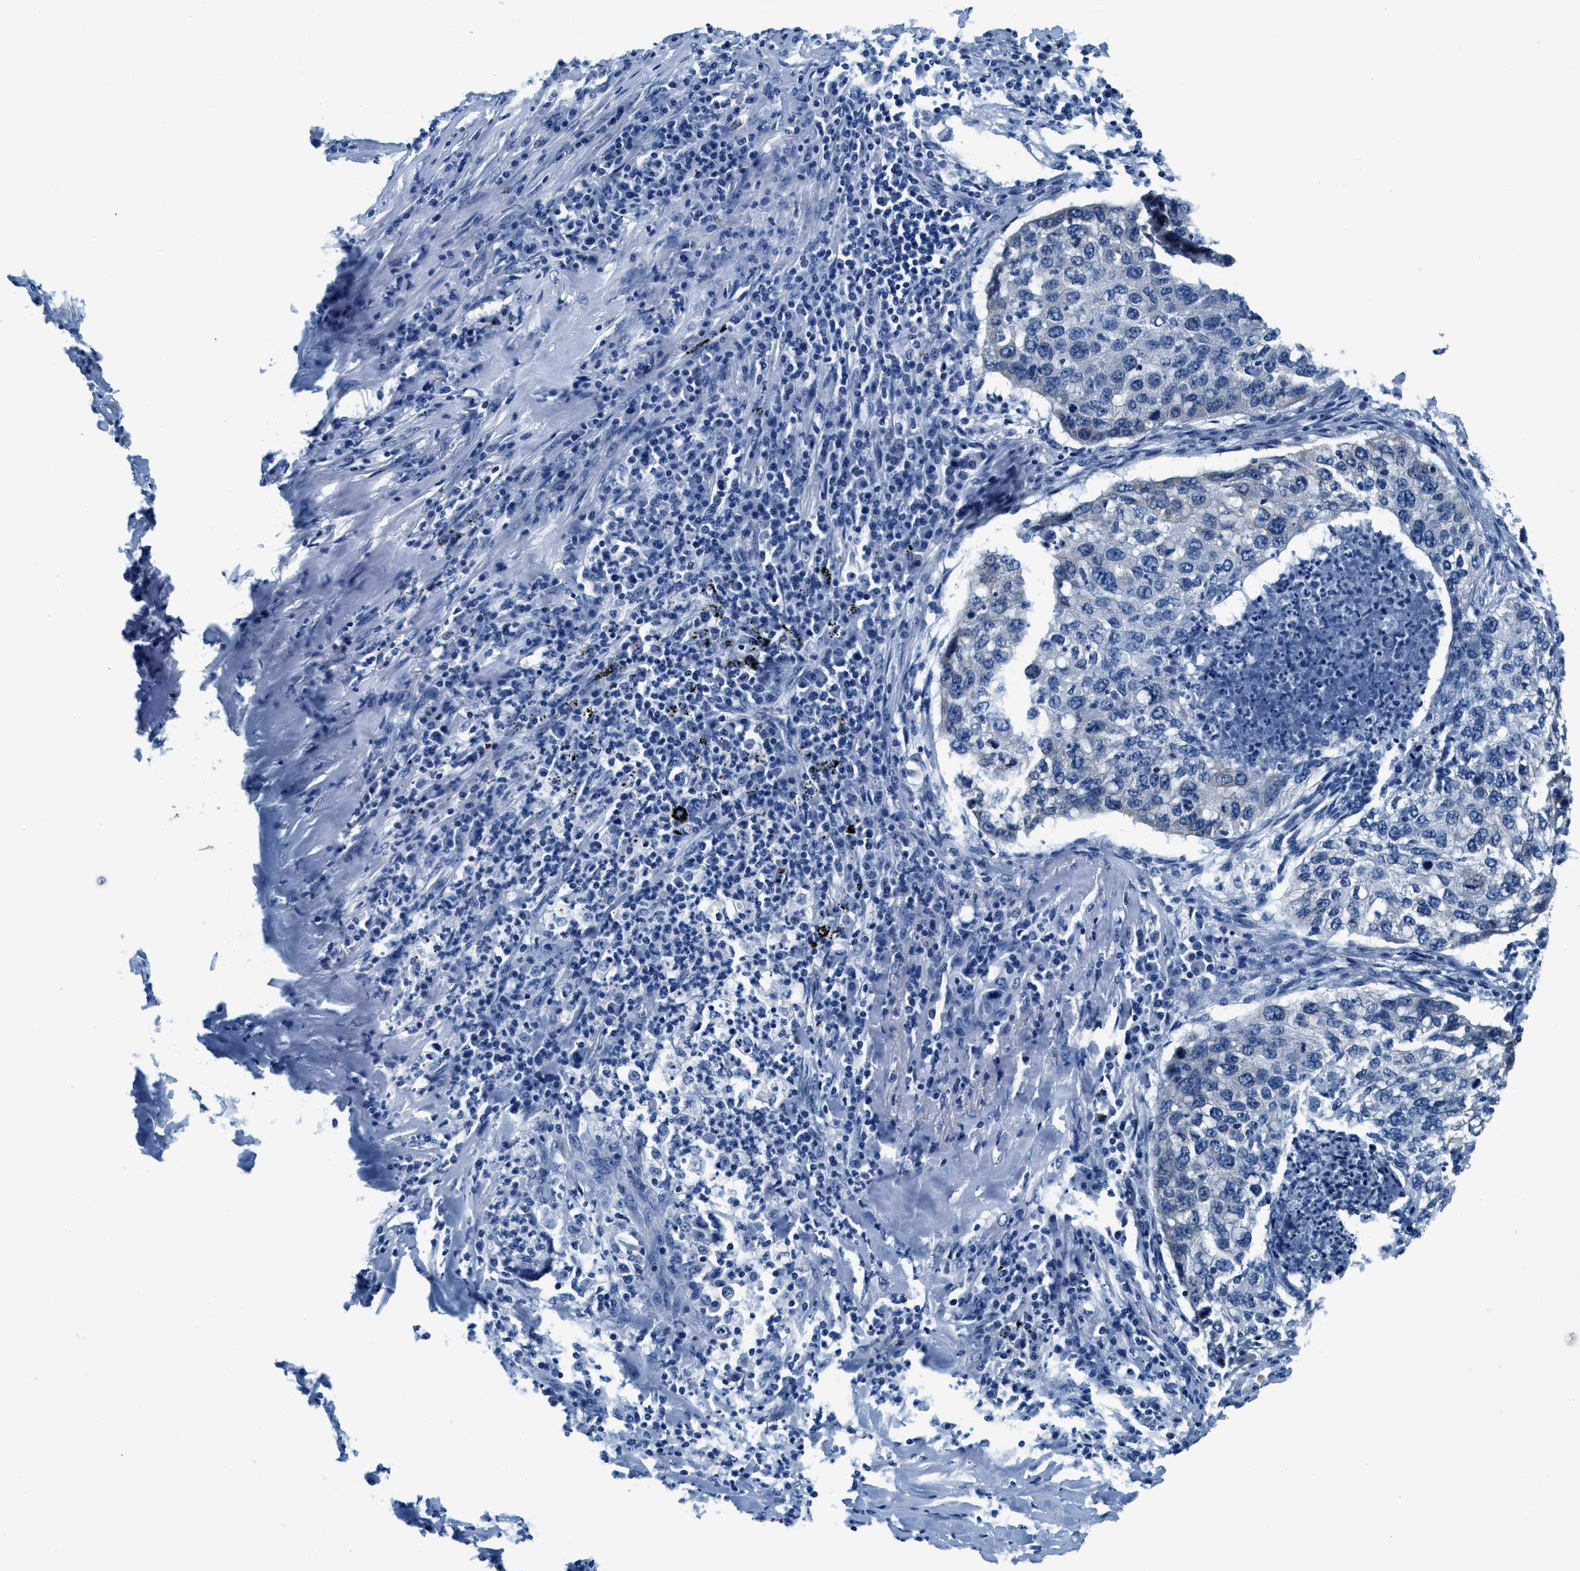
{"staining": {"intensity": "negative", "quantity": "none", "location": "none"}, "tissue": "lung cancer", "cell_type": "Tumor cells", "image_type": "cancer", "snomed": [{"axis": "morphology", "description": "Squamous cell carcinoma, NOS"}, {"axis": "topography", "description": "Lung"}], "caption": "Human lung squamous cell carcinoma stained for a protein using IHC exhibits no positivity in tumor cells.", "gene": "UBAC2", "patient": {"sex": "female", "age": 63}}